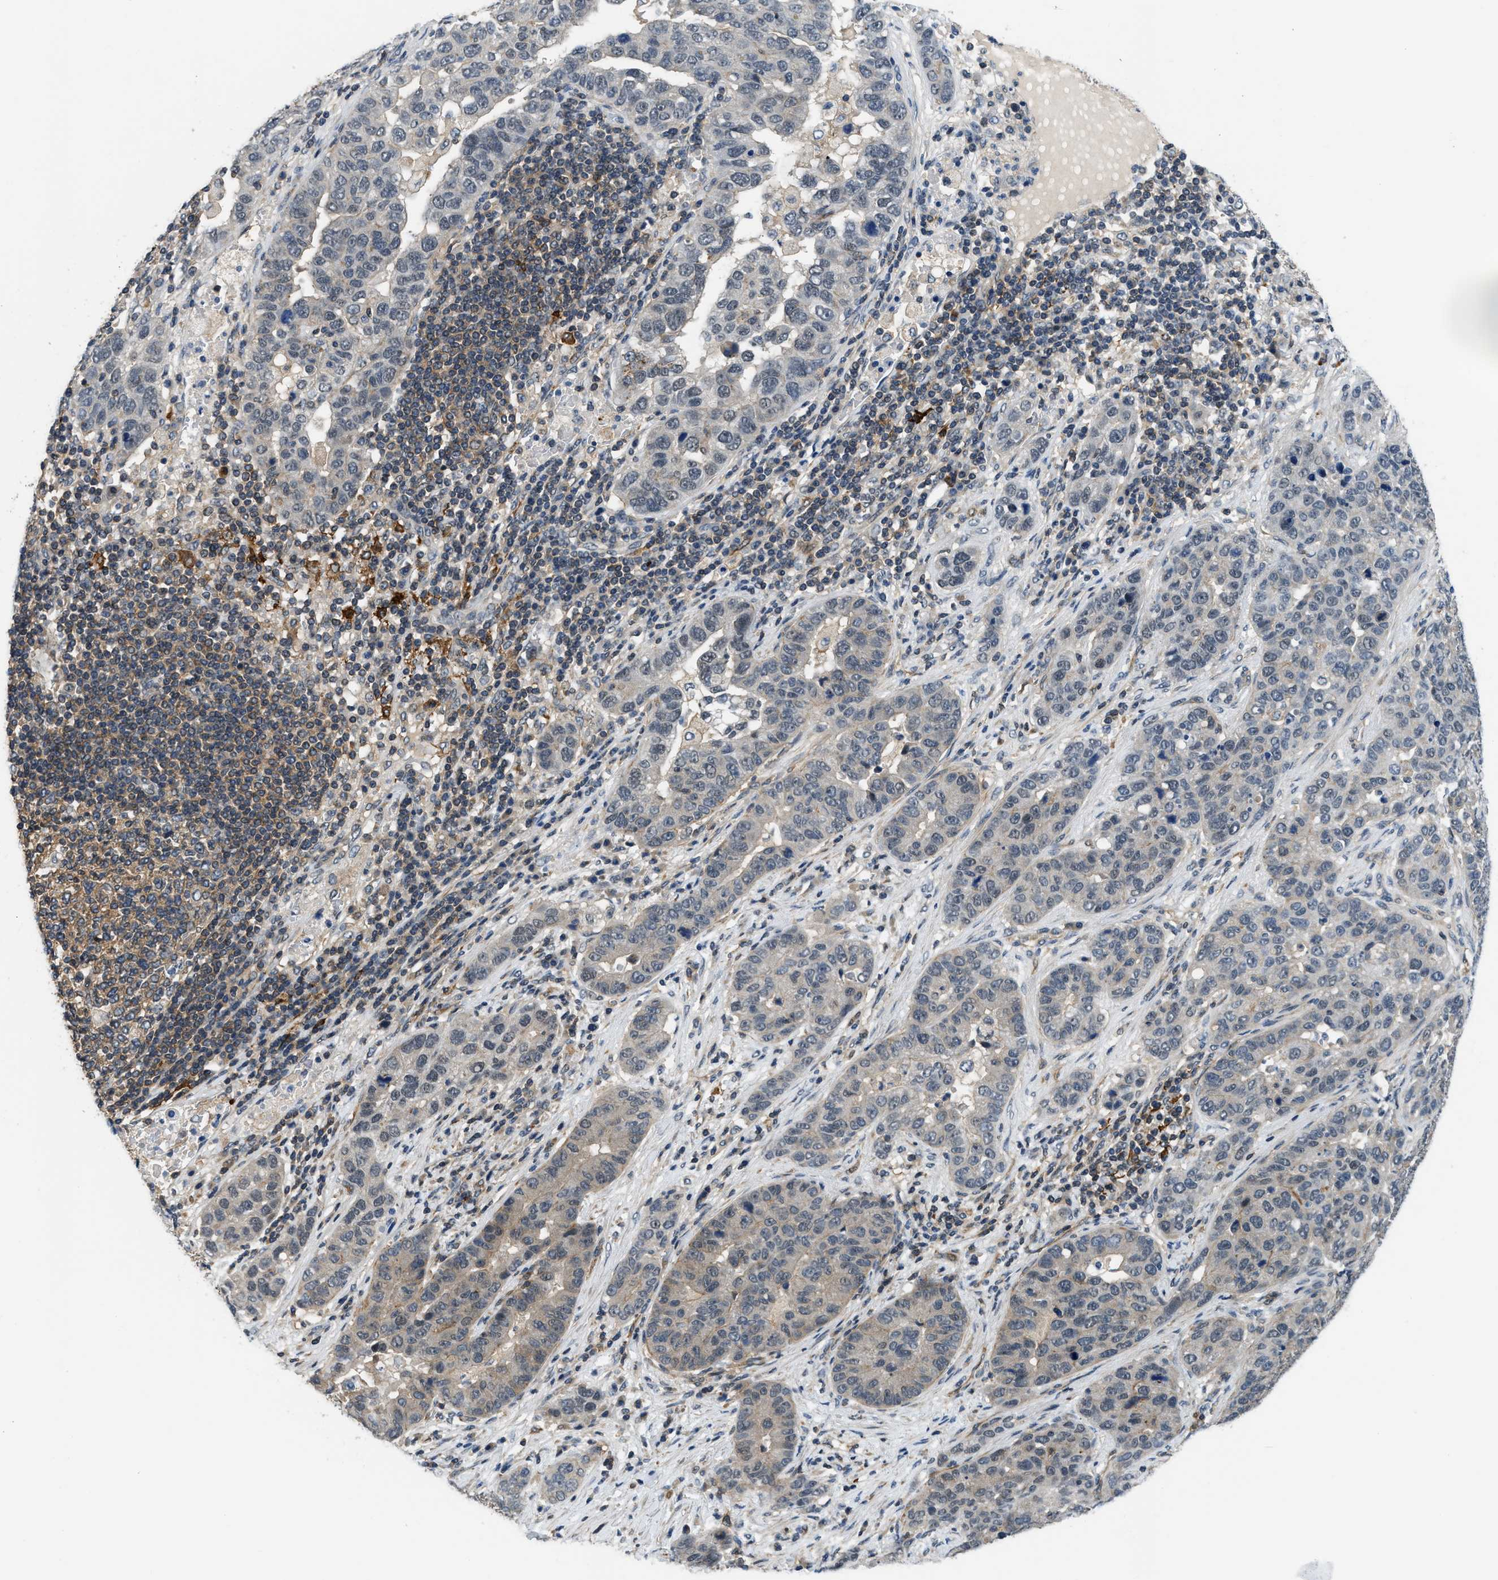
{"staining": {"intensity": "weak", "quantity": "<25%", "location": "cytoplasmic/membranous"}, "tissue": "pancreatic cancer", "cell_type": "Tumor cells", "image_type": "cancer", "snomed": [{"axis": "morphology", "description": "Adenocarcinoma, NOS"}, {"axis": "topography", "description": "Pancreas"}], "caption": "IHC histopathology image of neoplastic tissue: pancreatic cancer stained with DAB (3,3'-diaminobenzidine) displays no significant protein positivity in tumor cells.", "gene": "MTMR1", "patient": {"sex": "female", "age": 61}}